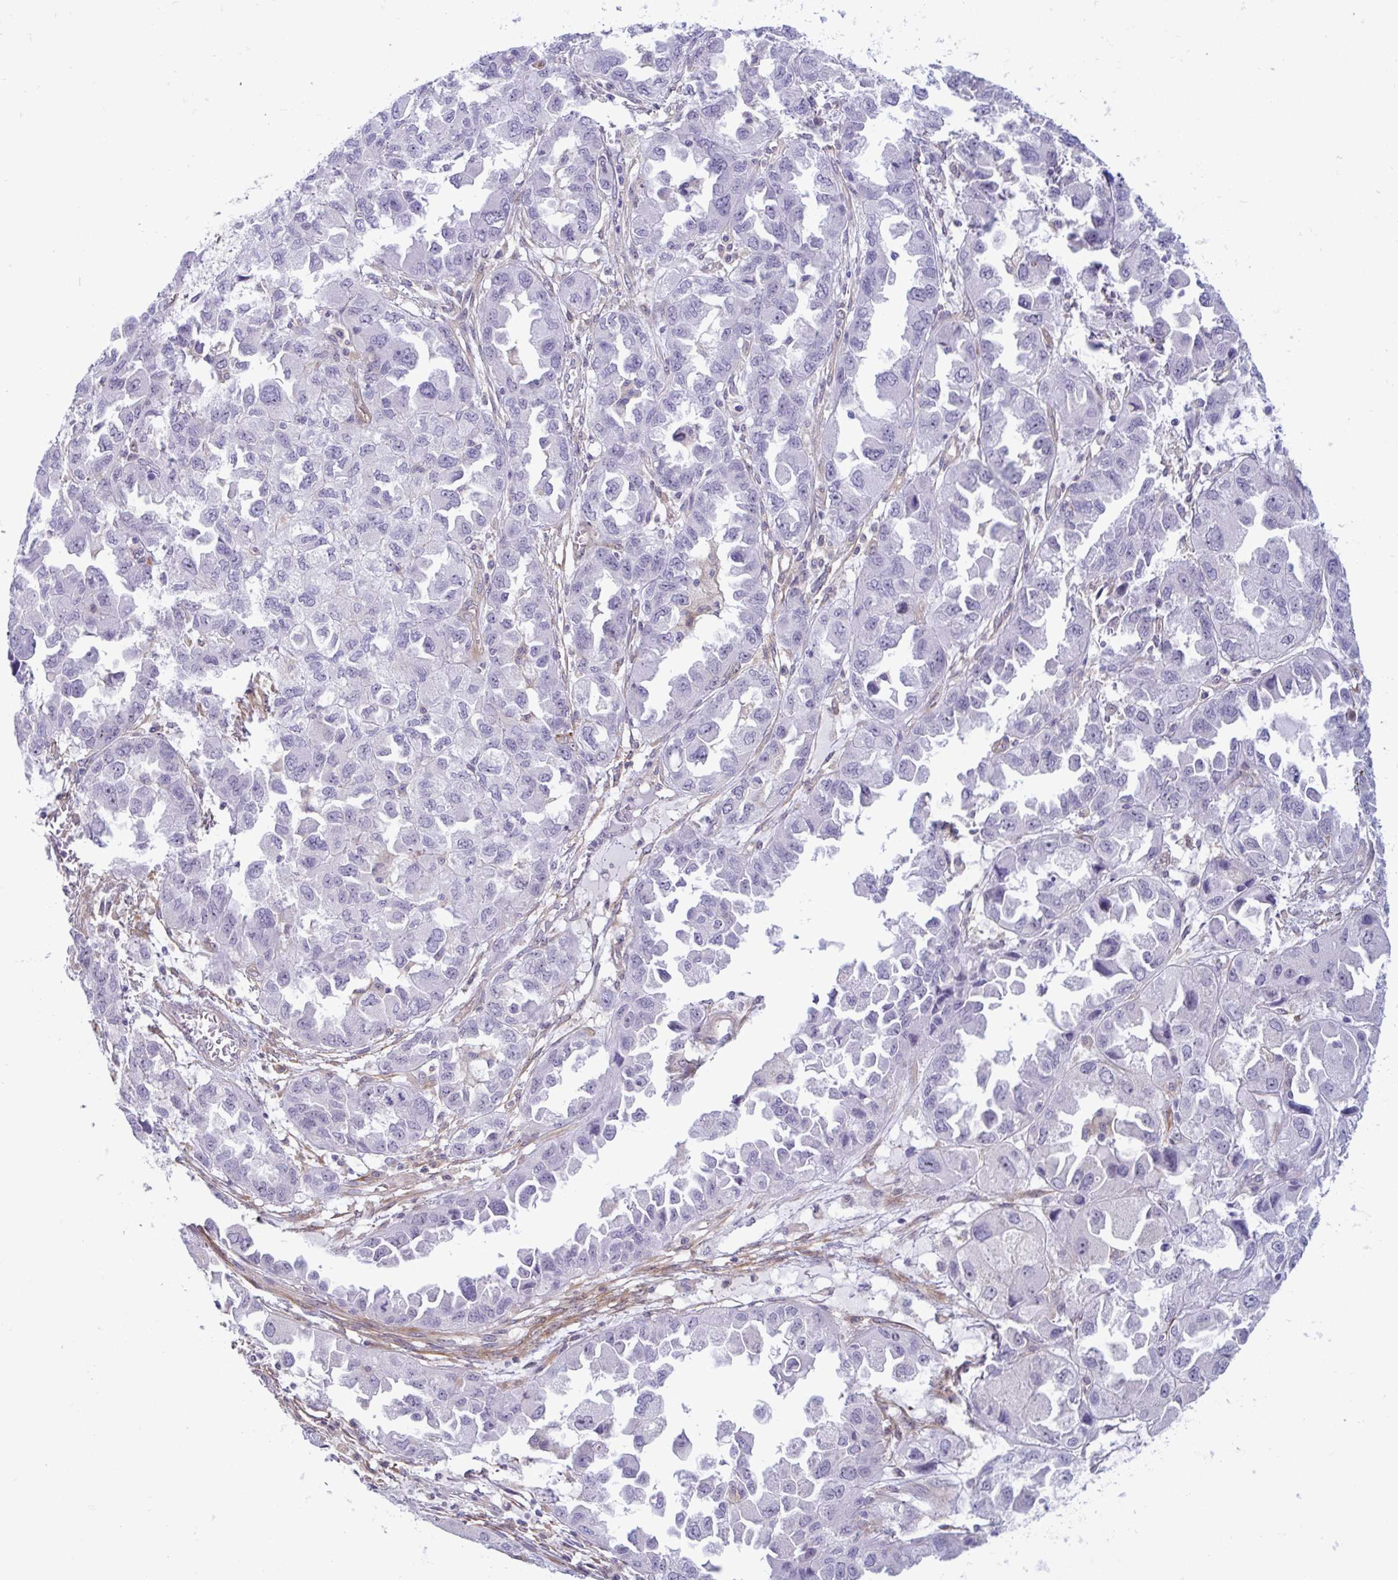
{"staining": {"intensity": "weak", "quantity": "<25%", "location": "nuclear"}, "tissue": "ovarian cancer", "cell_type": "Tumor cells", "image_type": "cancer", "snomed": [{"axis": "morphology", "description": "Cystadenocarcinoma, serous, NOS"}, {"axis": "topography", "description": "Ovary"}], "caption": "Serous cystadenocarcinoma (ovarian) was stained to show a protein in brown. There is no significant staining in tumor cells.", "gene": "PRRT4", "patient": {"sex": "female", "age": 84}}